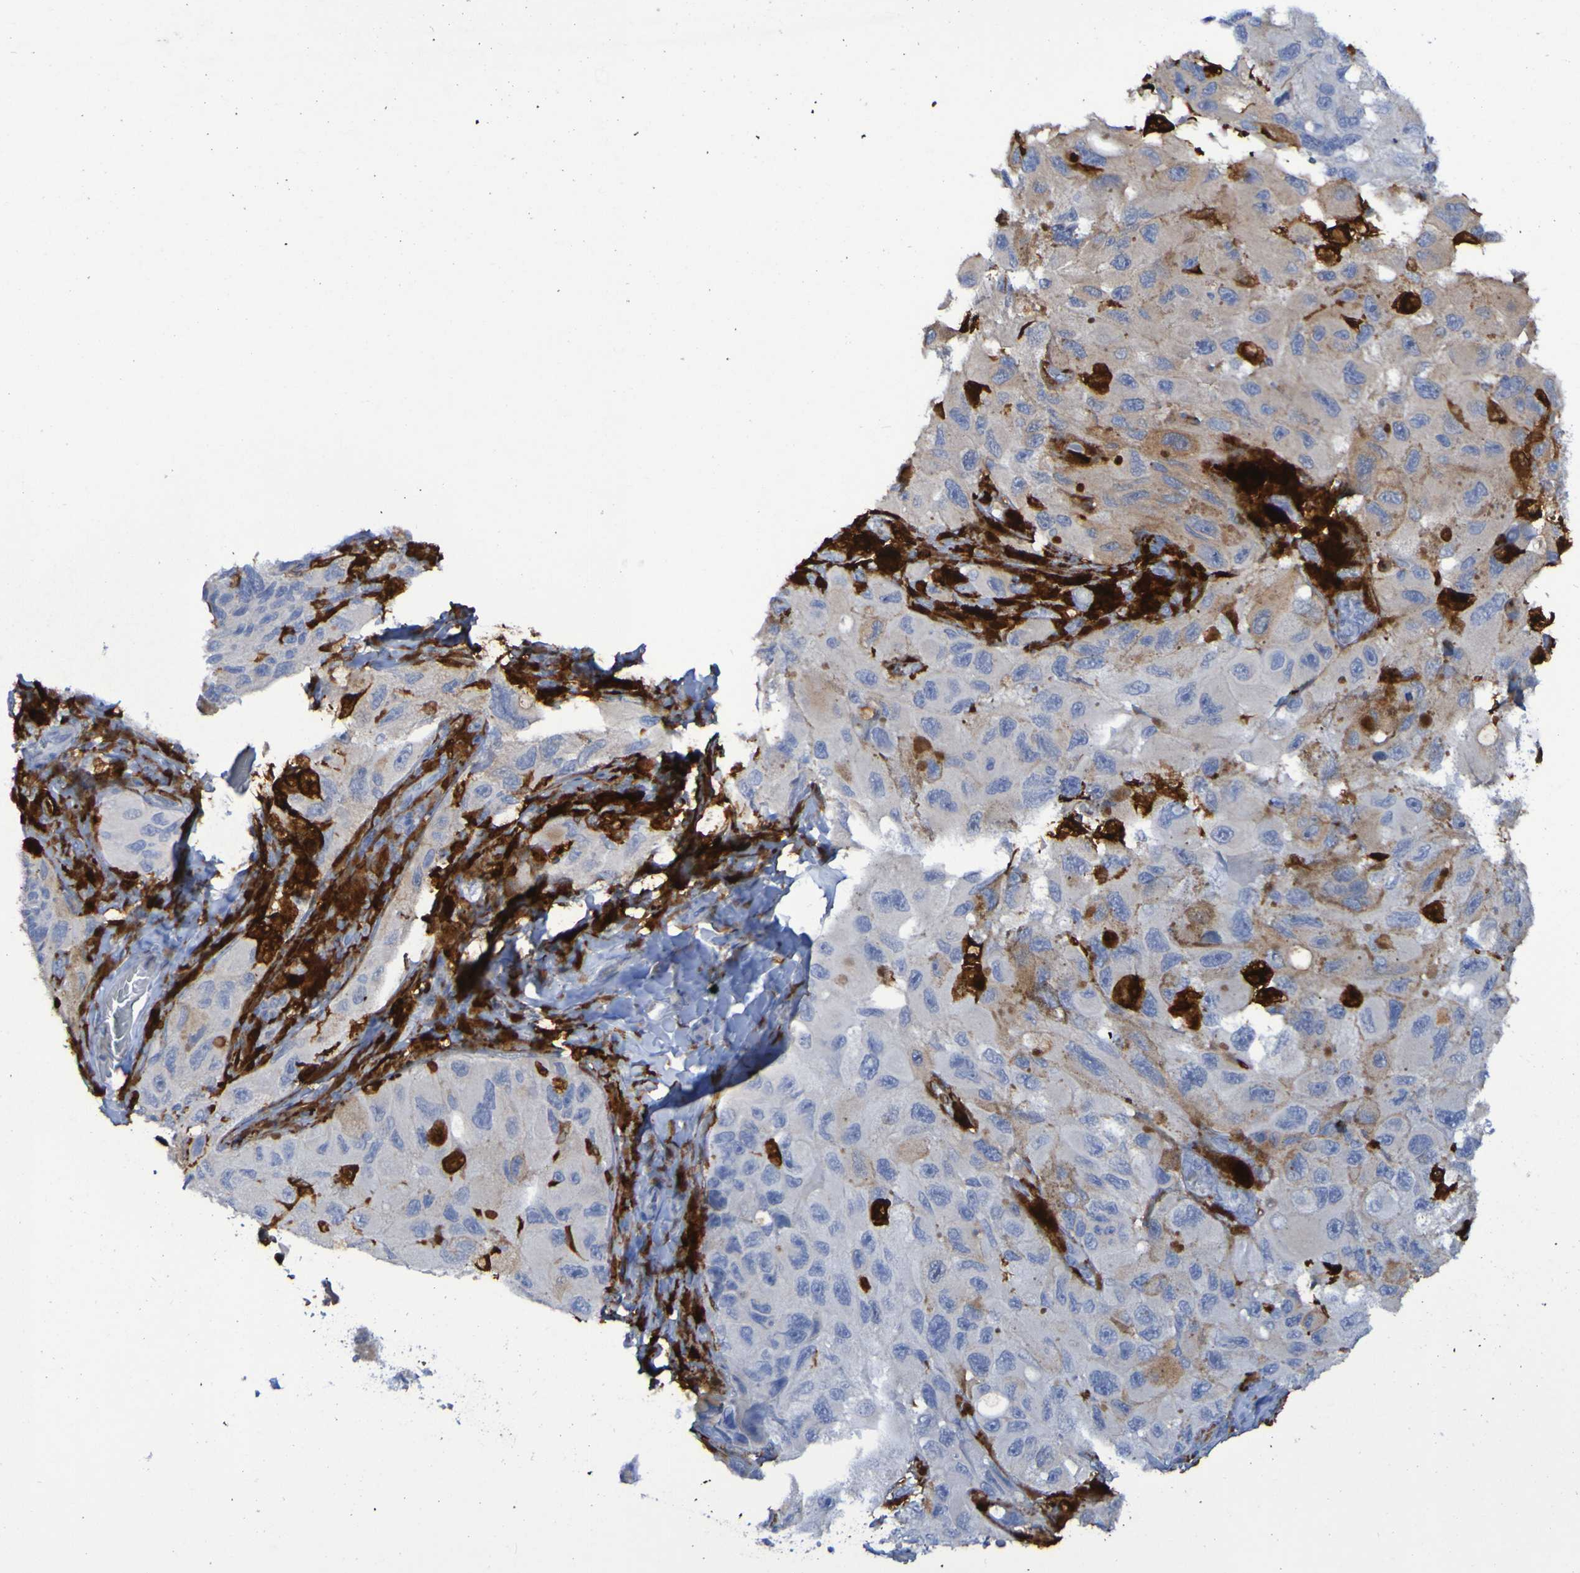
{"staining": {"intensity": "weak", "quantity": "<25%", "location": "cytoplasmic/membranous"}, "tissue": "melanoma", "cell_type": "Tumor cells", "image_type": "cancer", "snomed": [{"axis": "morphology", "description": "Malignant melanoma, NOS"}, {"axis": "topography", "description": "Skin"}], "caption": "A photomicrograph of human melanoma is negative for staining in tumor cells. The staining was performed using DAB (3,3'-diaminobenzidine) to visualize the protein expression in brown, while the nuclei were stained in blue with hematoxylin (Magnification: 20x).", "gene": "MPPE1", "patient": {"sex": "female", "age": 73}}